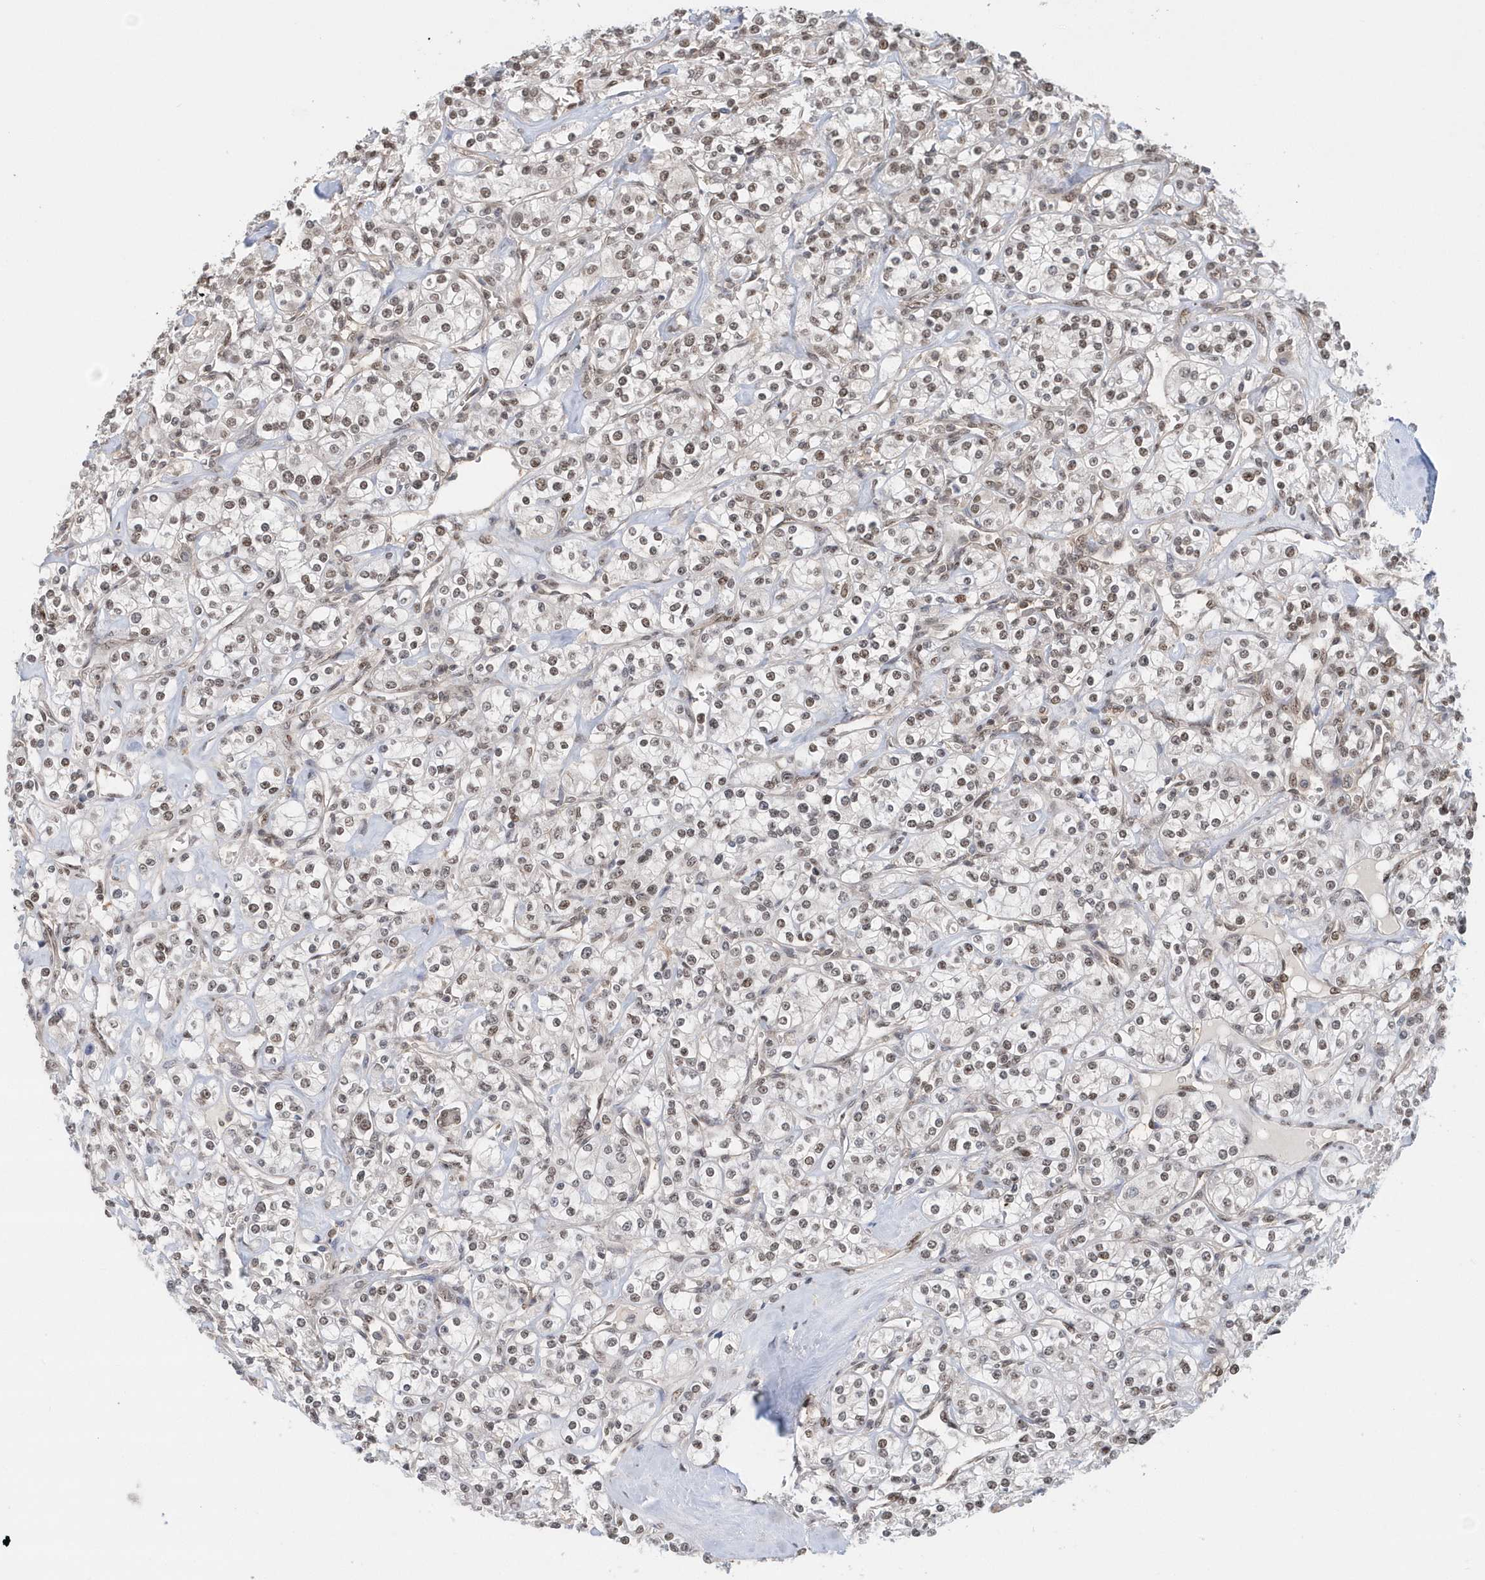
{"staining": {"intensity": "weak", "quantity": ">75%", "location": "nuclear"}, "tissue": "renal cancer", "cell_type": "Tumor cells", "image_type": "cancer", "snomed": [{"axis": "morphology", "description": "Adenocarcinoma, NOS"}, {"axis": "topography", "description": "Kidney"}], "caption": "There is low levels of weak nuclear positivity in tumor cells of adenocarcinoma (renal), as demonstrated by immunohistochemical staining (brown color).", "gene": "SUMO2", "patient": {"sex": "male", "age": 77}}